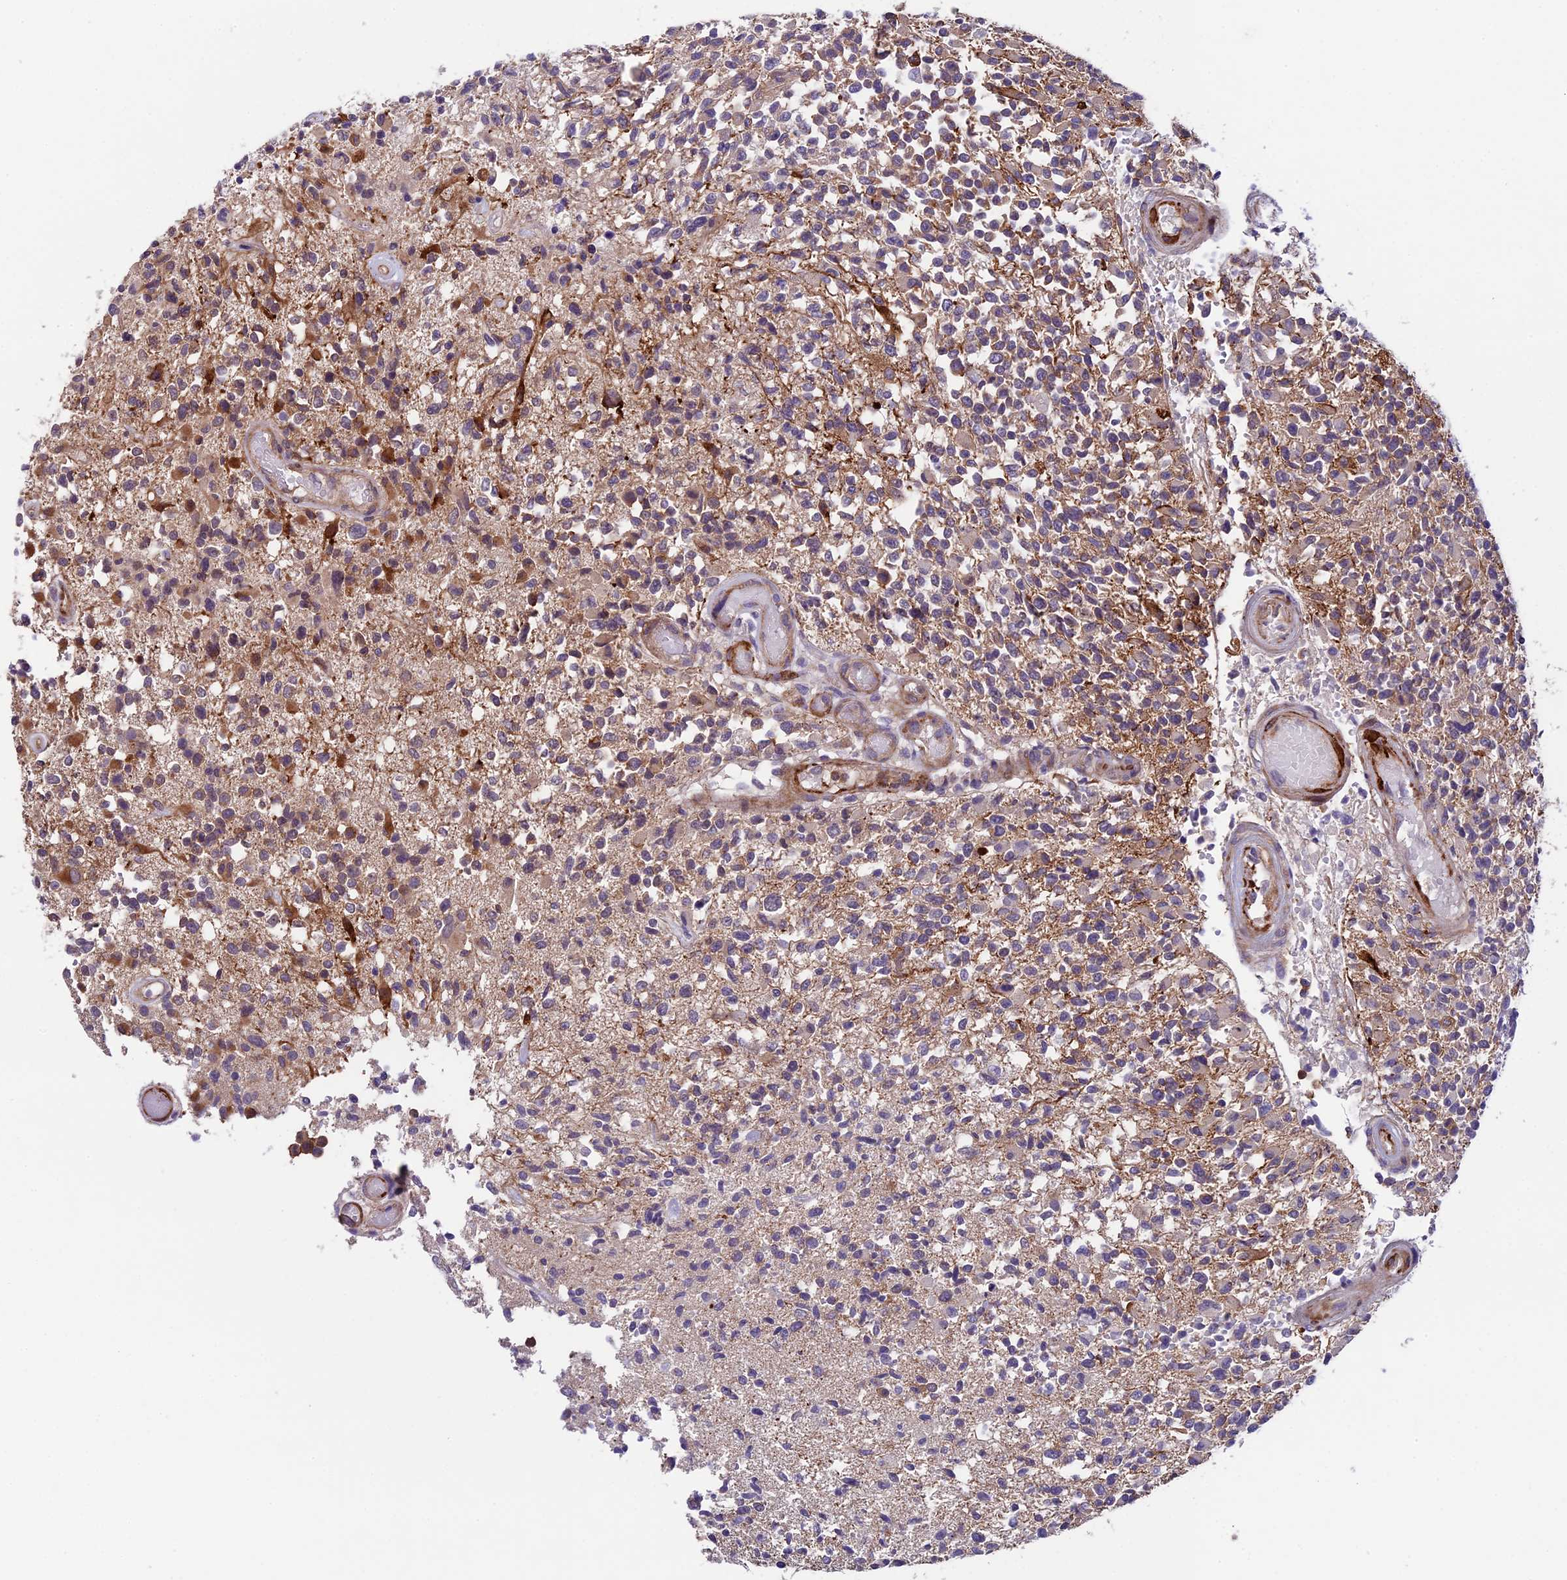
{"staining": {"intensity": "weak", "quantity": "25%-75%", "location": "cytoplasmic/membranous"}, "tissue": "glioma", "cell_type": "Tumor cells", "image_type": "cancer", "snomed": [{"axis": "morphology", "description": "Glioma, malignant, High grade"}, {"axis": "morphology", "description": "Glioblastoma, NOS"}, {"axis": "topography", "description": "Brain"}], "caption": "This micrograph exhibits glioma stained with immunohistochemistry to label a protein in brown. The cytoplasmic/membranous of tumor cells show weak positivity for the protein. Nuclei are counter-stained blue.", "gene": "SIPA1L3", "patient": {"sex": "male", "age": 60}}